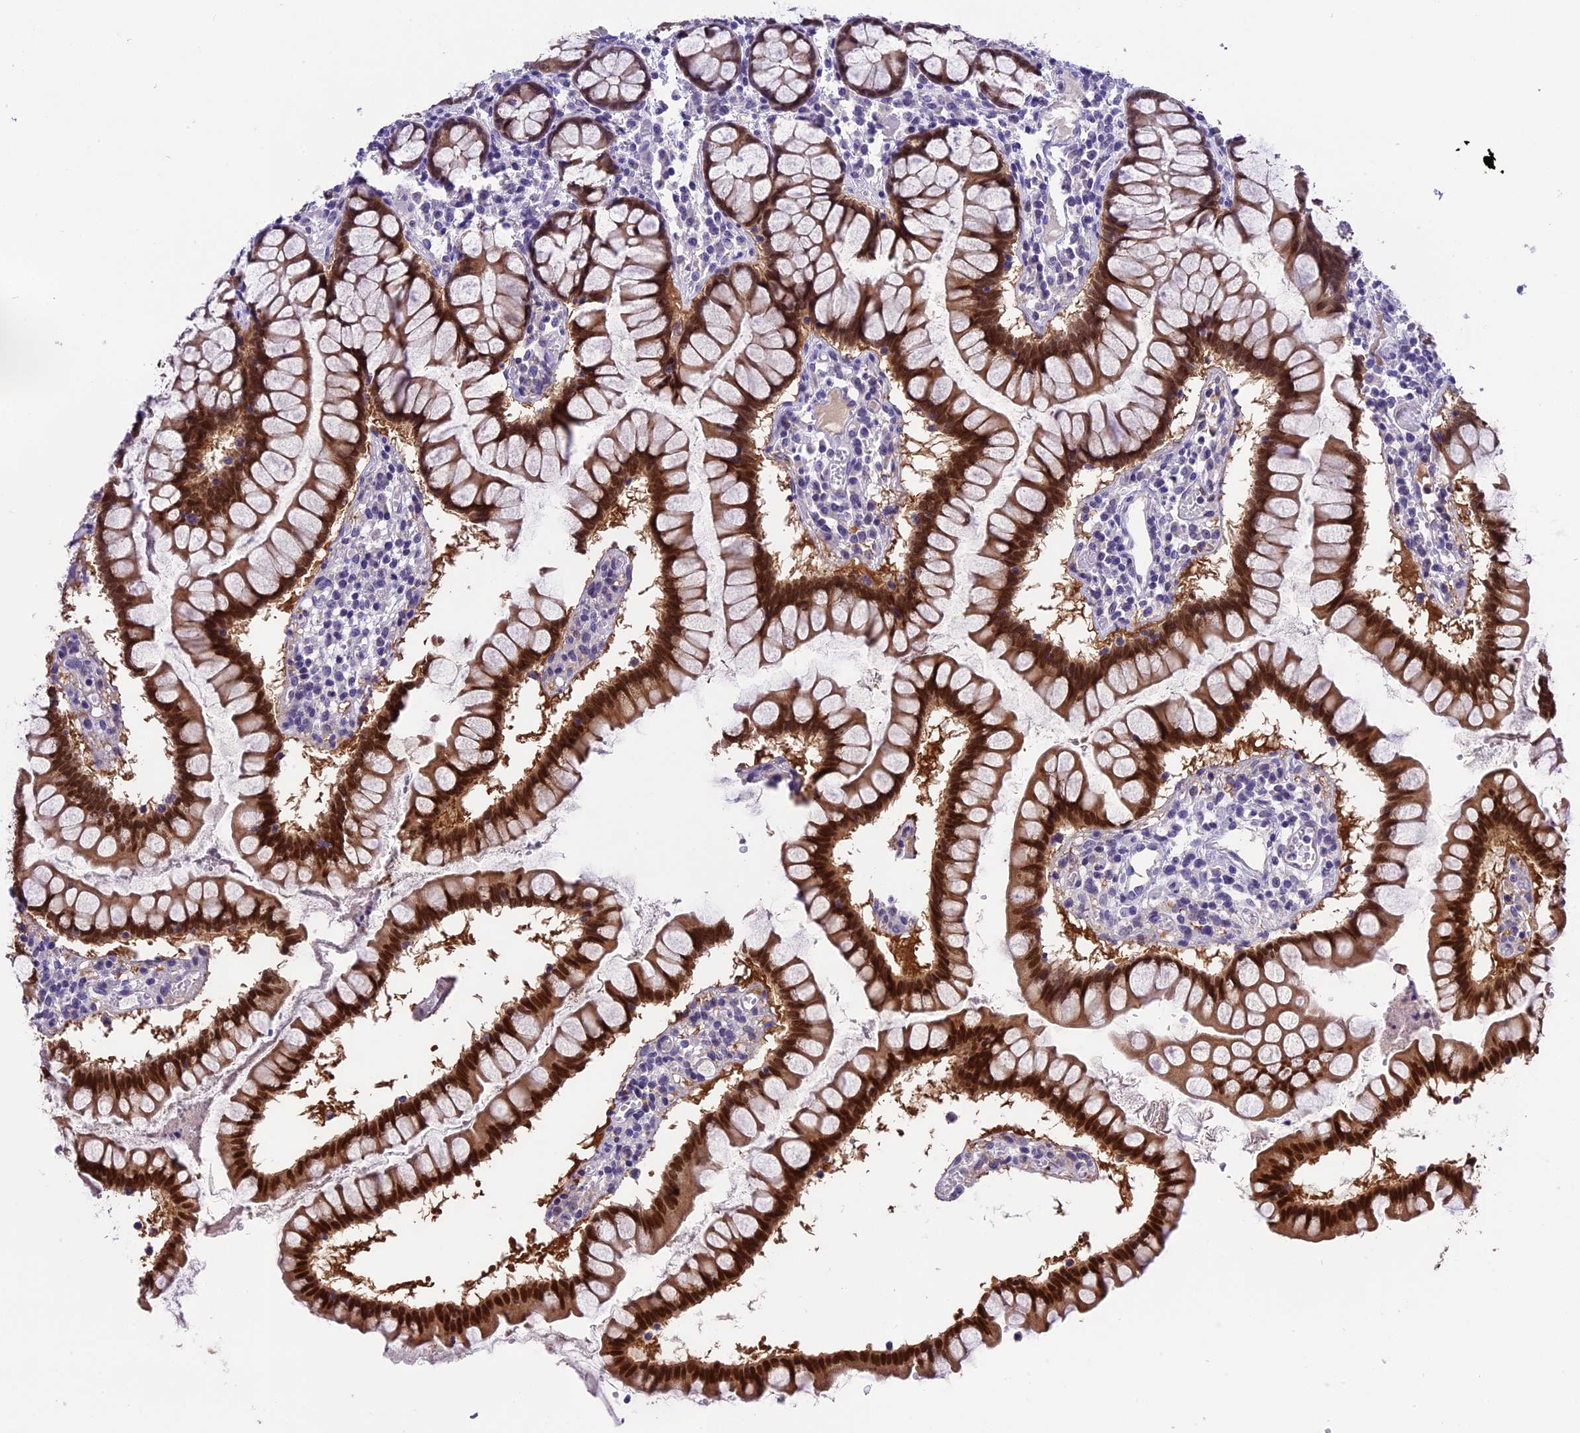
{"staining": {"intensity": "strong", "quantity": ">75%", "location": "cytoplasmic/membranous,nuclear"}, "tissue": "colon", "cell_type": "Glandular cells", "image_type": "normal", "snomed": [{"axis": "morphology", "description": "Normal tissue, NOS"}, {"axis": "morphology", "description": "Adenocarcinoma, NOS"}, {"axis": "topography", "description": "Colon"}], "caption": "Colon was stained to show a protein in brown. There is high levels of strong cytoplasmic/membranous,nuclear positivity in approximately >75% of glandular cells. Immunohistochemistry (ihc) stains the protein of interest in brown and the nuclei are stained blue.", "gene": "PRR15", "patient": {"sex": "female", "age": 55}}